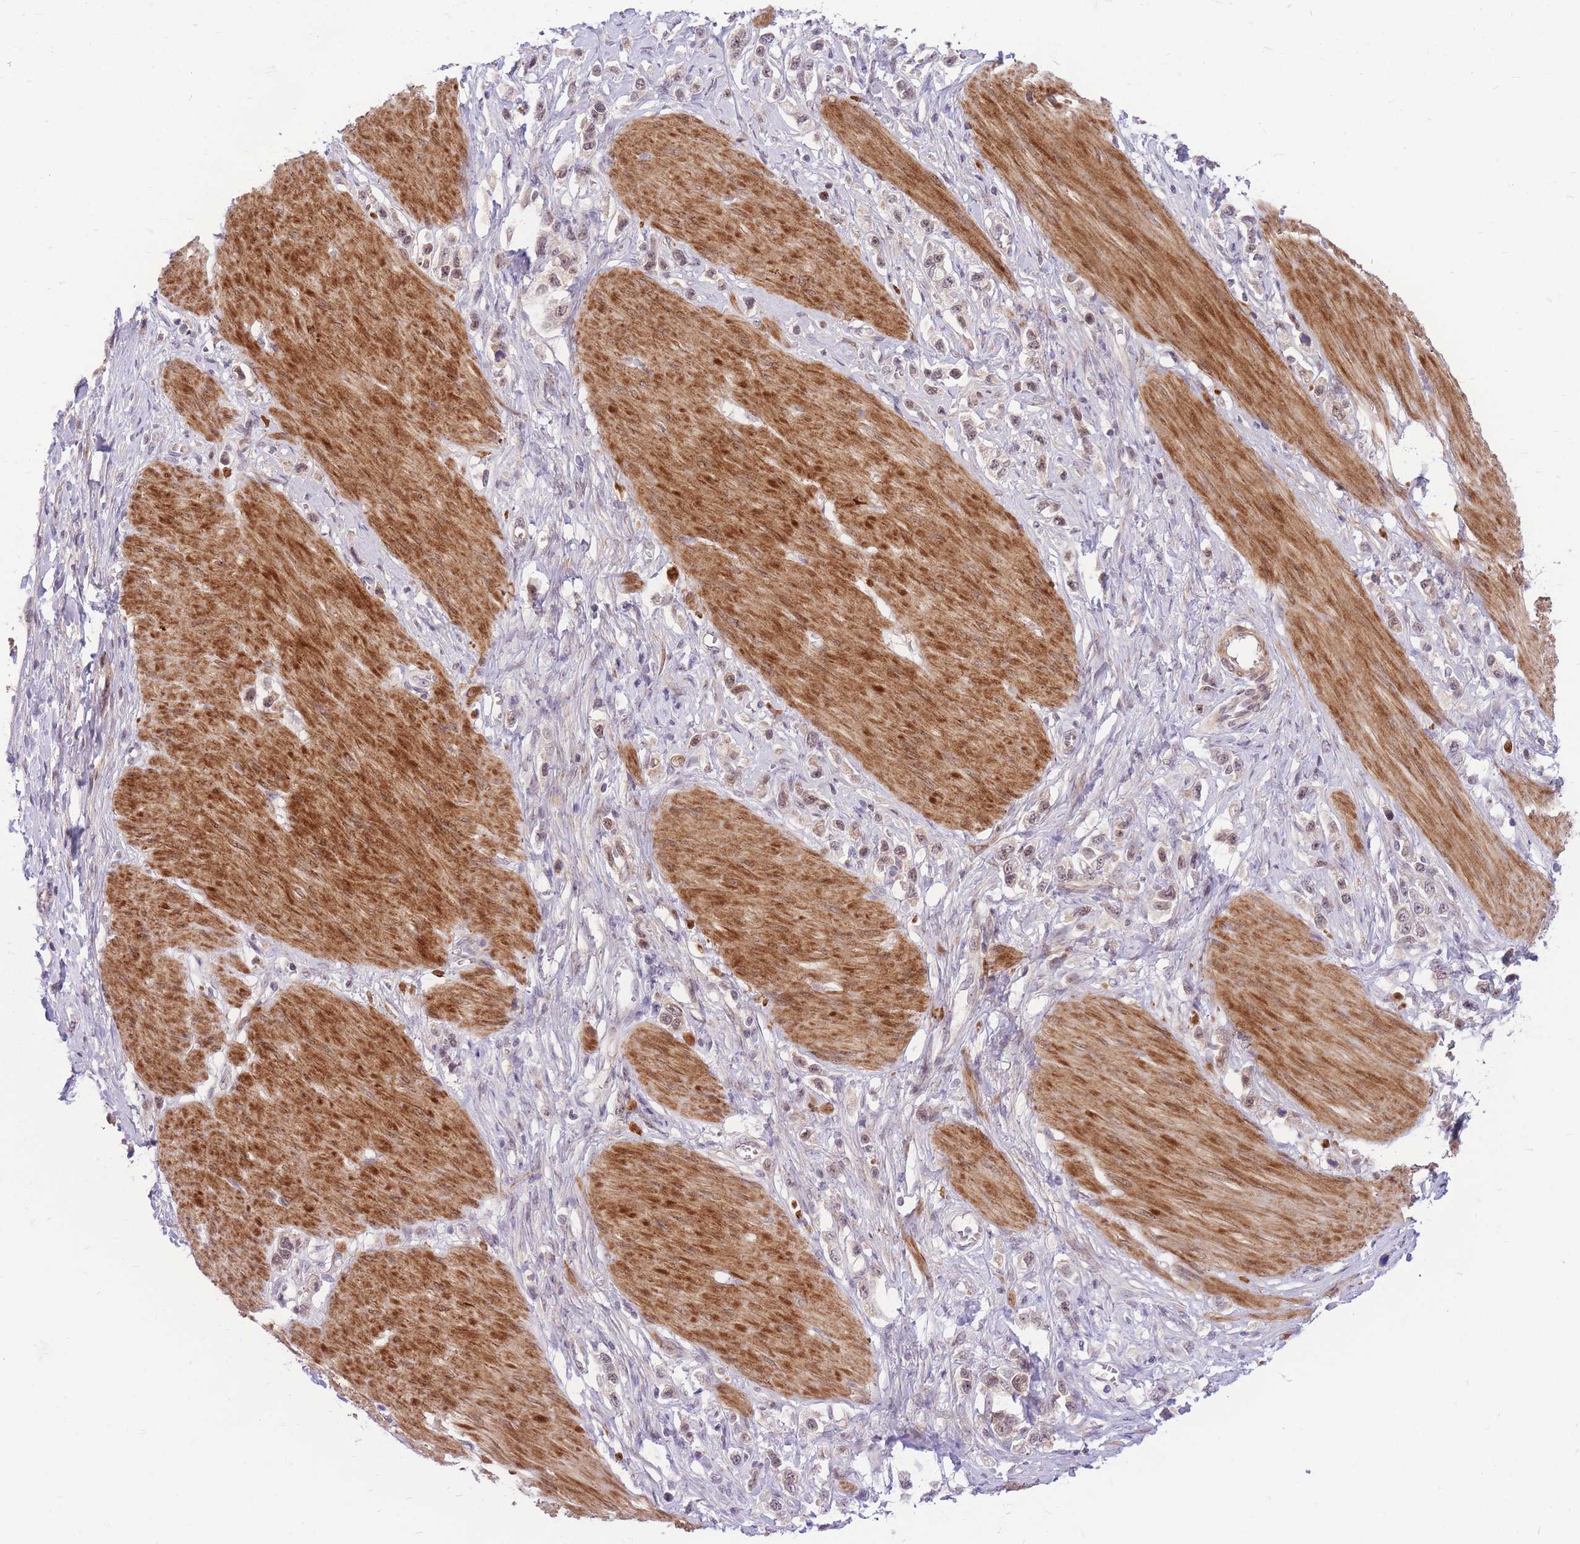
{"staining": {"intensity": "weak", "quantity": "25%-75%", "location": "nuclear"}, "tissue": "stomach cancer", "cell_type": "Tumor cells", "image_type": "cancer", "snomed": [{"axis": "morphology", "description": "Adenocarcinoma, NOS"}, {"axis": "topography", "description": "Stomach"}], "caption": "Immunohistochemistry of stomach cancer reveals low levels of weak nuclear expression in about 25%-75% of tumor cells. (Brightfield microscopy of DAB IHC at high magnification).", "gene": "ERCC2", "patient": {"sex": "female", "age": 65}}